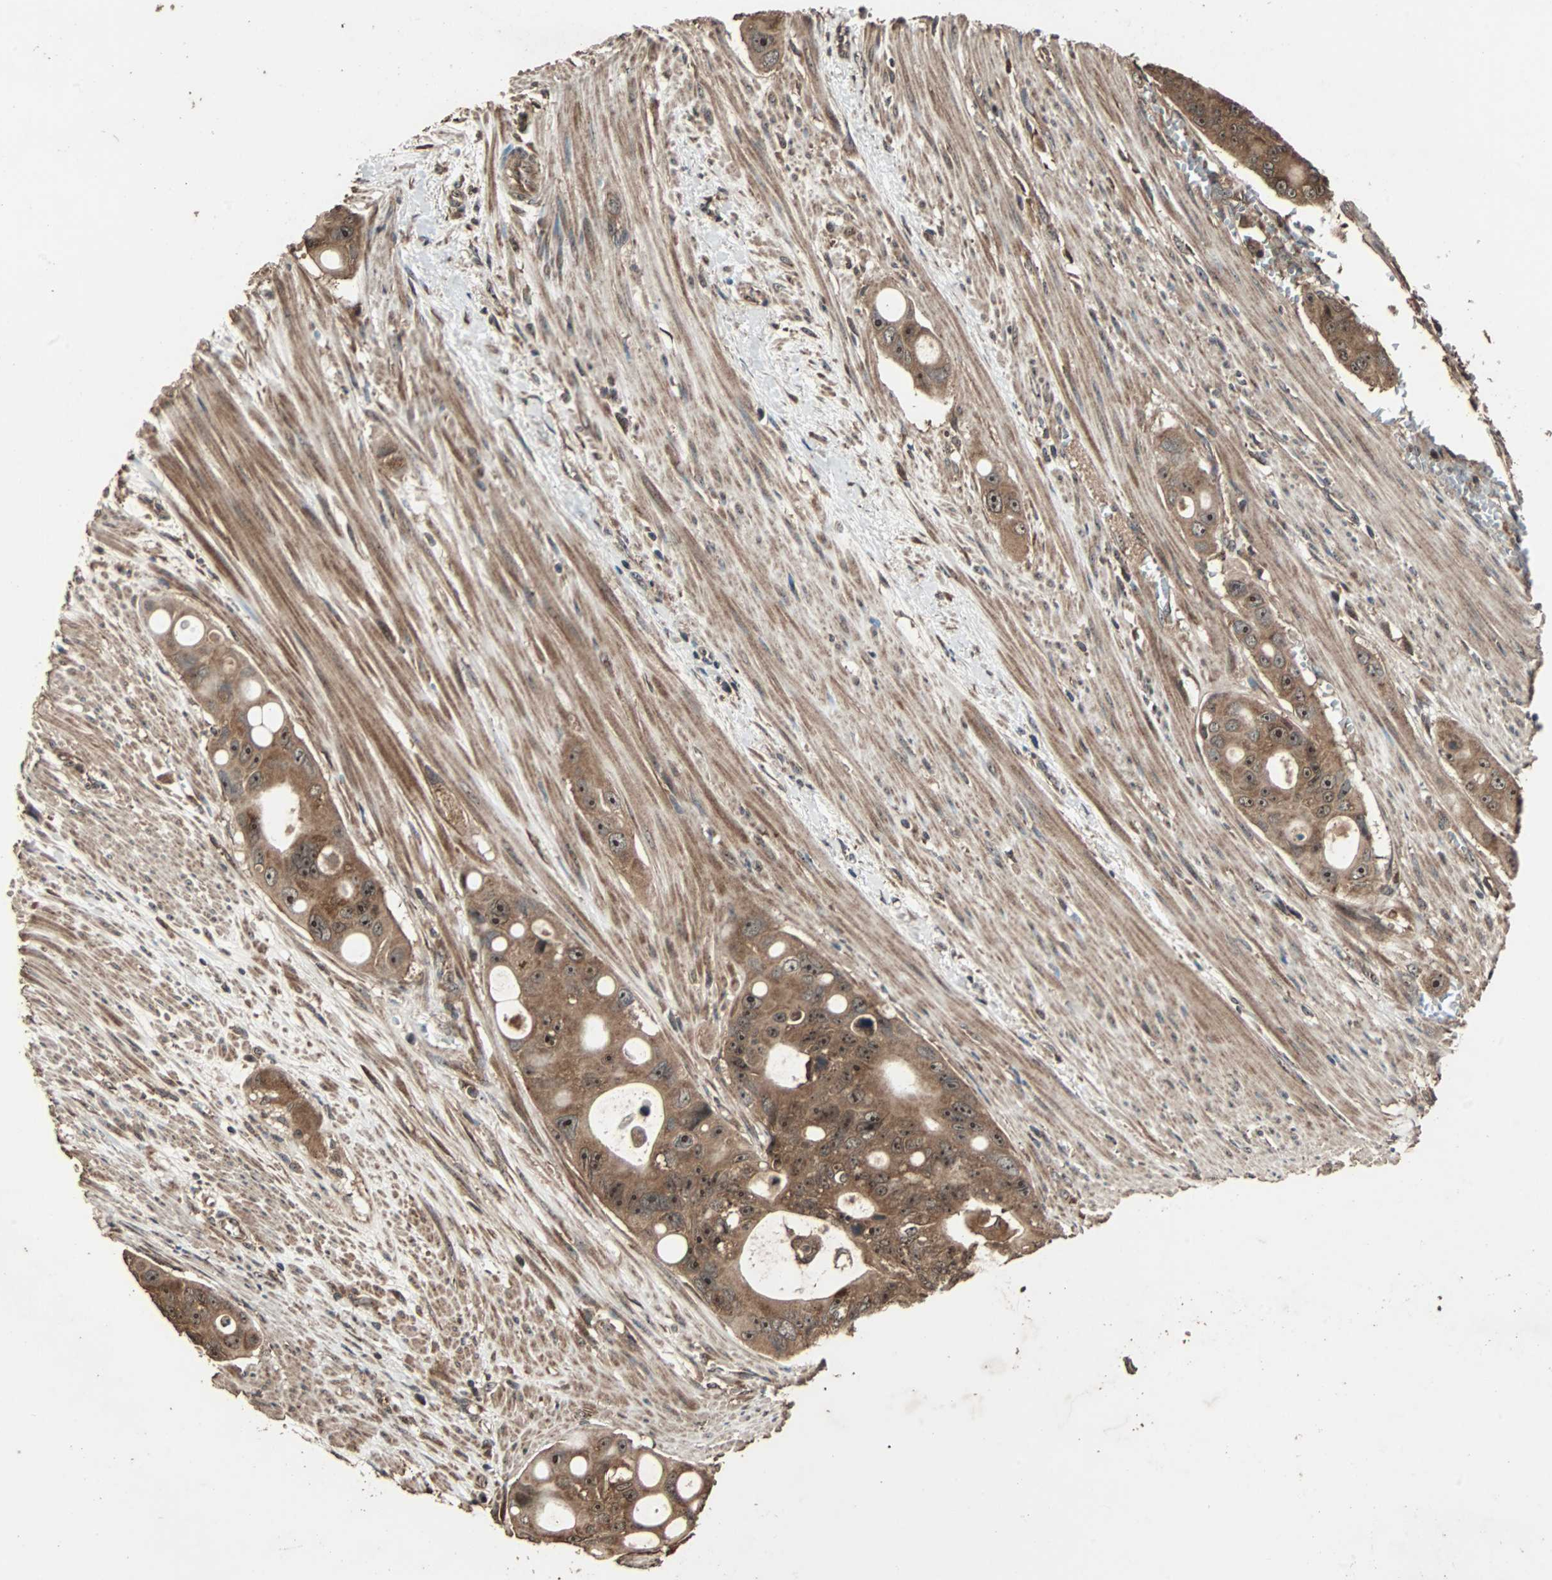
{"staining": {"intensity": "strong", "quantity": ">75%", "location": "cytoplasmic/membranous"}, "tissue": "colorectal cancer", "cell_type": "Tumor cells", "image_type": "cancer", "snomed": [{"axis": "morphology", "description": "Adenocarcinoma, NOS"}, {"axis": "topography", "description": "Colon"}], "caption": "Colorectal adenocarcinoma was stained to show a protein in brown. There is high levels of strong cytoplasmic/membranous positivity in about >75% of tumor cells. The staining was performed using DAB (3,3'-diaminobenzidine), with brown indicating positive protein expression. Nuclei are stained blue with hematoxylin.", "gene": "LAMTOR5", "patient": {"sex": "female", "age": 57}}